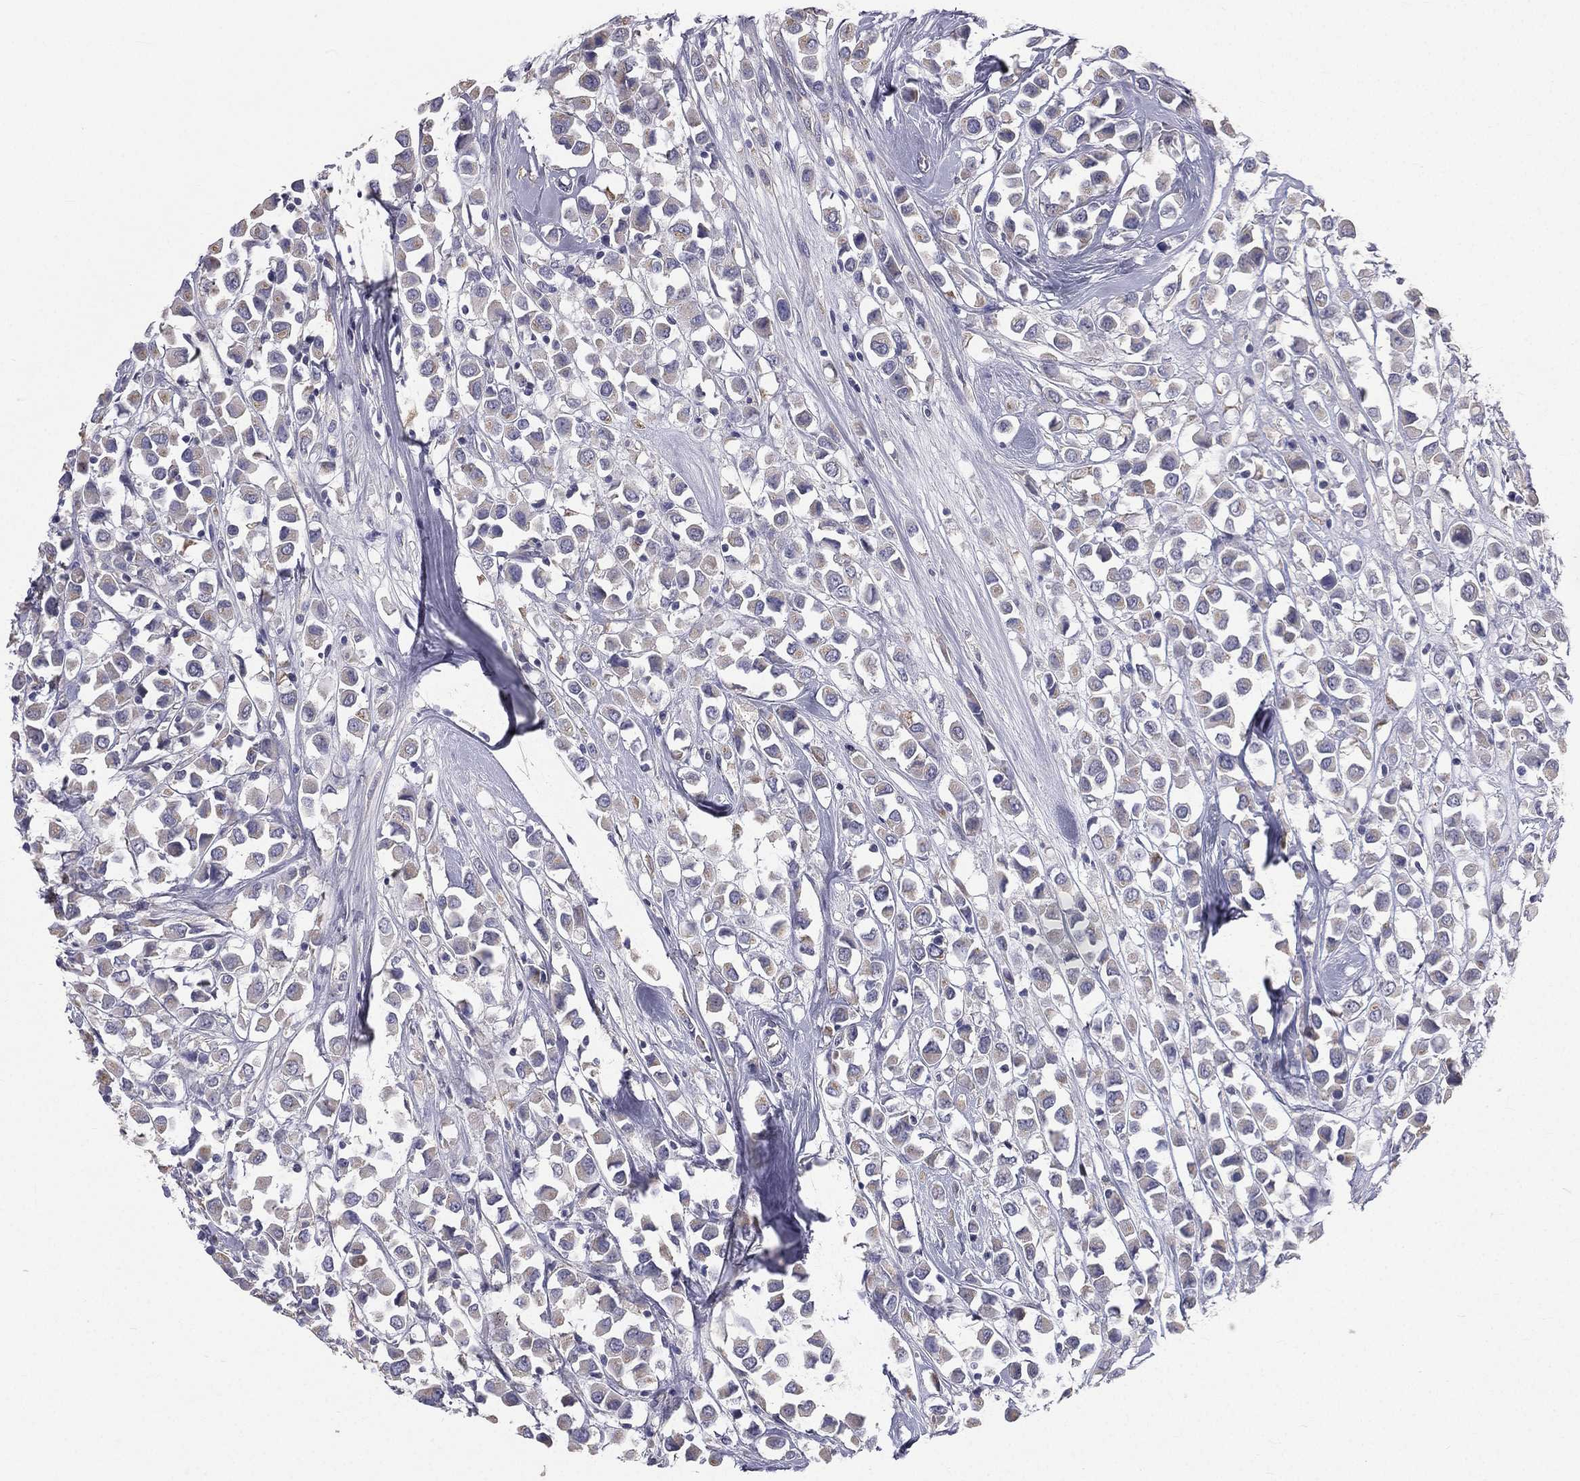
{"staining": {"intensity": "negative", "quantity": "none", "location": "none"}, "tissue": "breast cancer", "cell_type": "Tumor cells", "image_type": "cancer", "snomed": [{"axis": "morphology", "description": "Duct carcinoma"}, {"axis": "topography", "description": "Breast"}], "caption": "High magnification brightfield microscopy of invasive ductal carcinoma (breast) stained with DAB (brown) and counterstained with hematoxylin (blue): tumor cells show no significant expression. Brightfield microscopy of IHC stained with DAB (brown) and hematoxylin (blue), captured at high magnification.", "gene": "MUC13", "patient": {"sex": "female", "age": 61}}